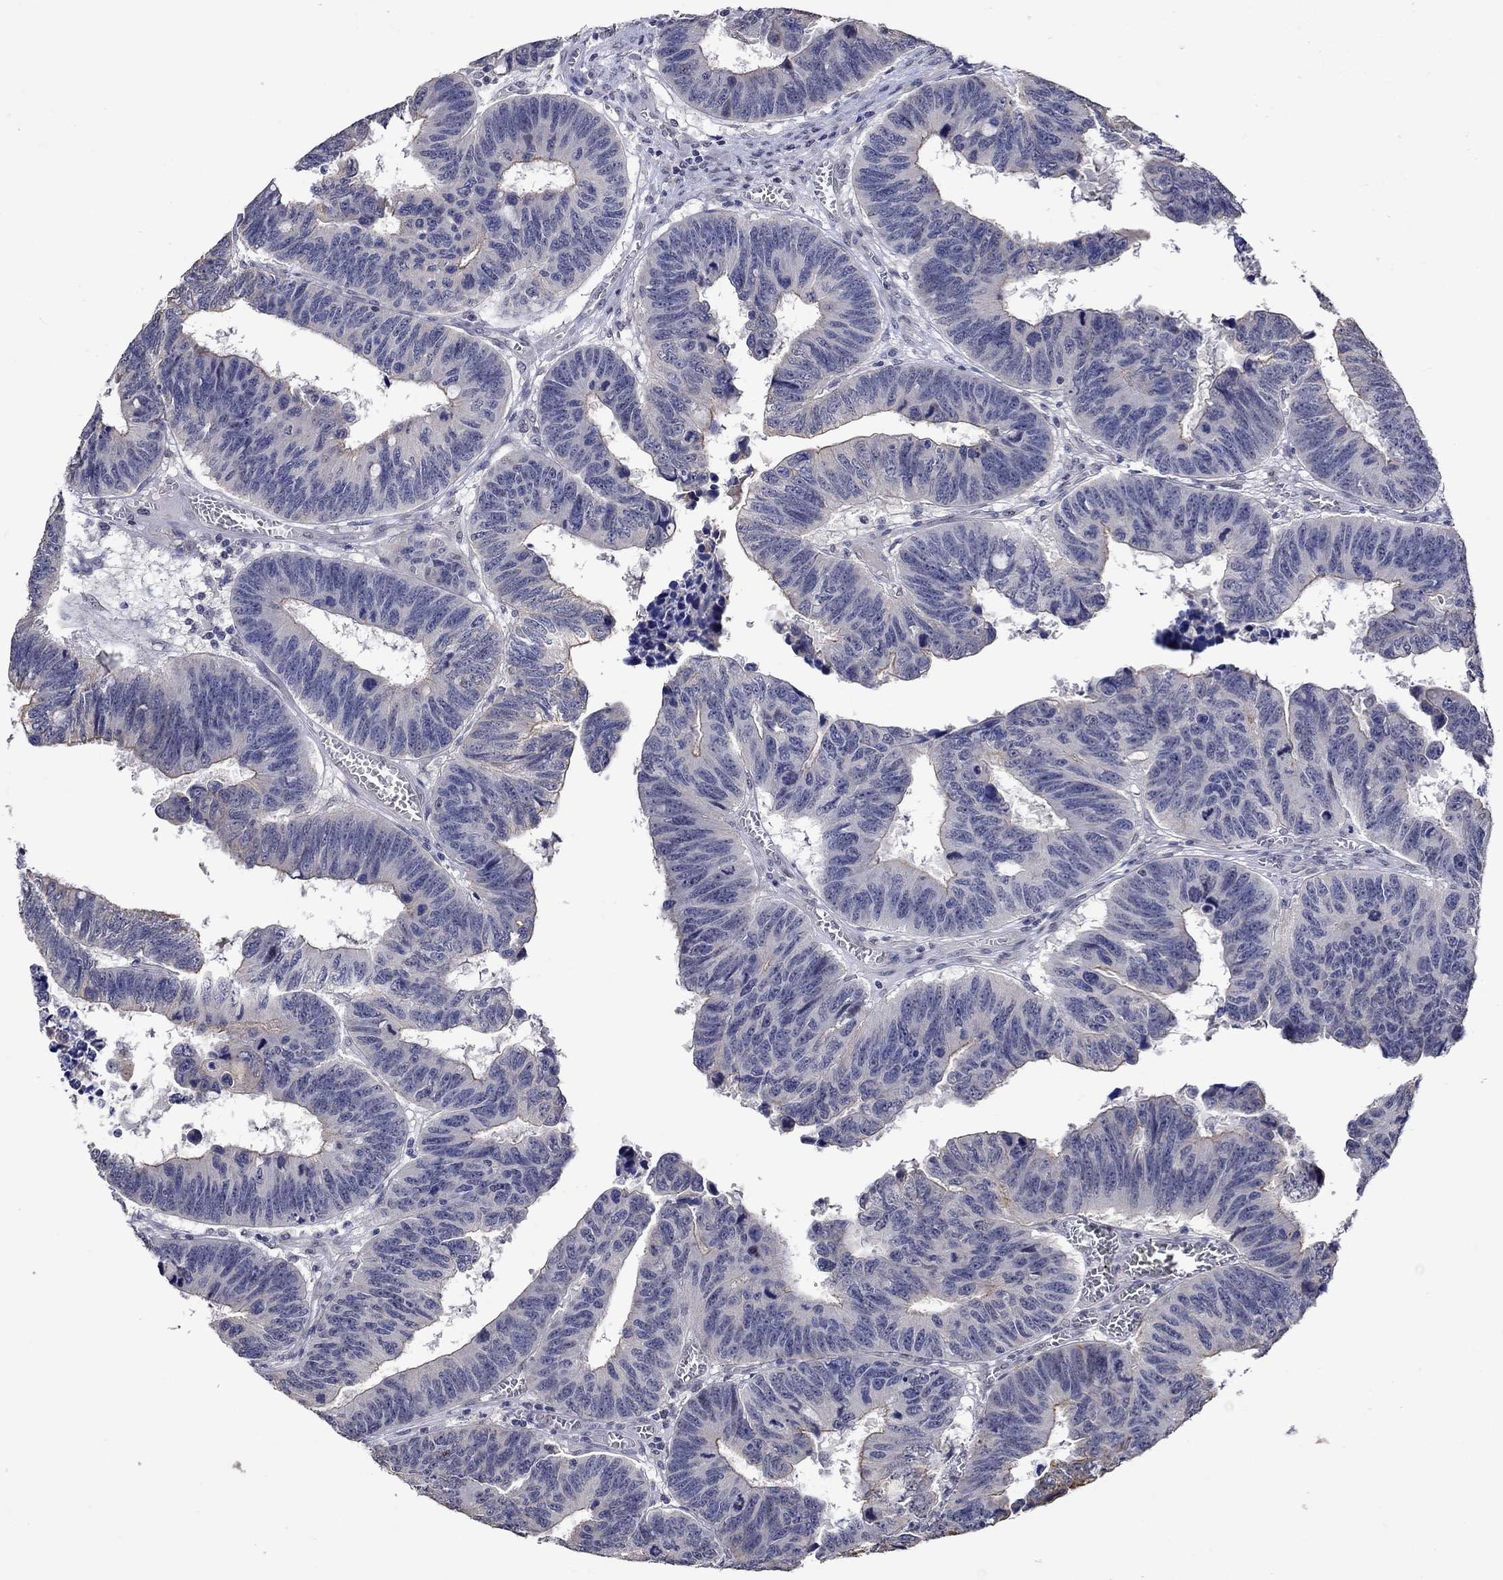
{"staining": {"intensity": "negative", "quantity": "none", "location": "none"}, "tissue": "colorectal cancer", "cell_type": "Tumor cells", "image_type": "cancer", "snomed": [{"axis": "morphology", "description": "Adenocarcinoma, NOS"}, {"axis": "topography", "description": "Appendix"}, {"axis": "topography", "description": "Colon"}, {"axis": "topography", "description": "Cecum"}, {"axis": "topography", "description": "Colon asc"}], "caption": "High magnification brightfield microscopy of colorectal adenocarcinoma stained with DAB (3,3'-diaminobenzidine) (brown) and counterstained with hematoxylin (blue): tumor cells show no significant staining.", "gene": "DDX3Y", "patient": {"sex": "female", "age": 85}}